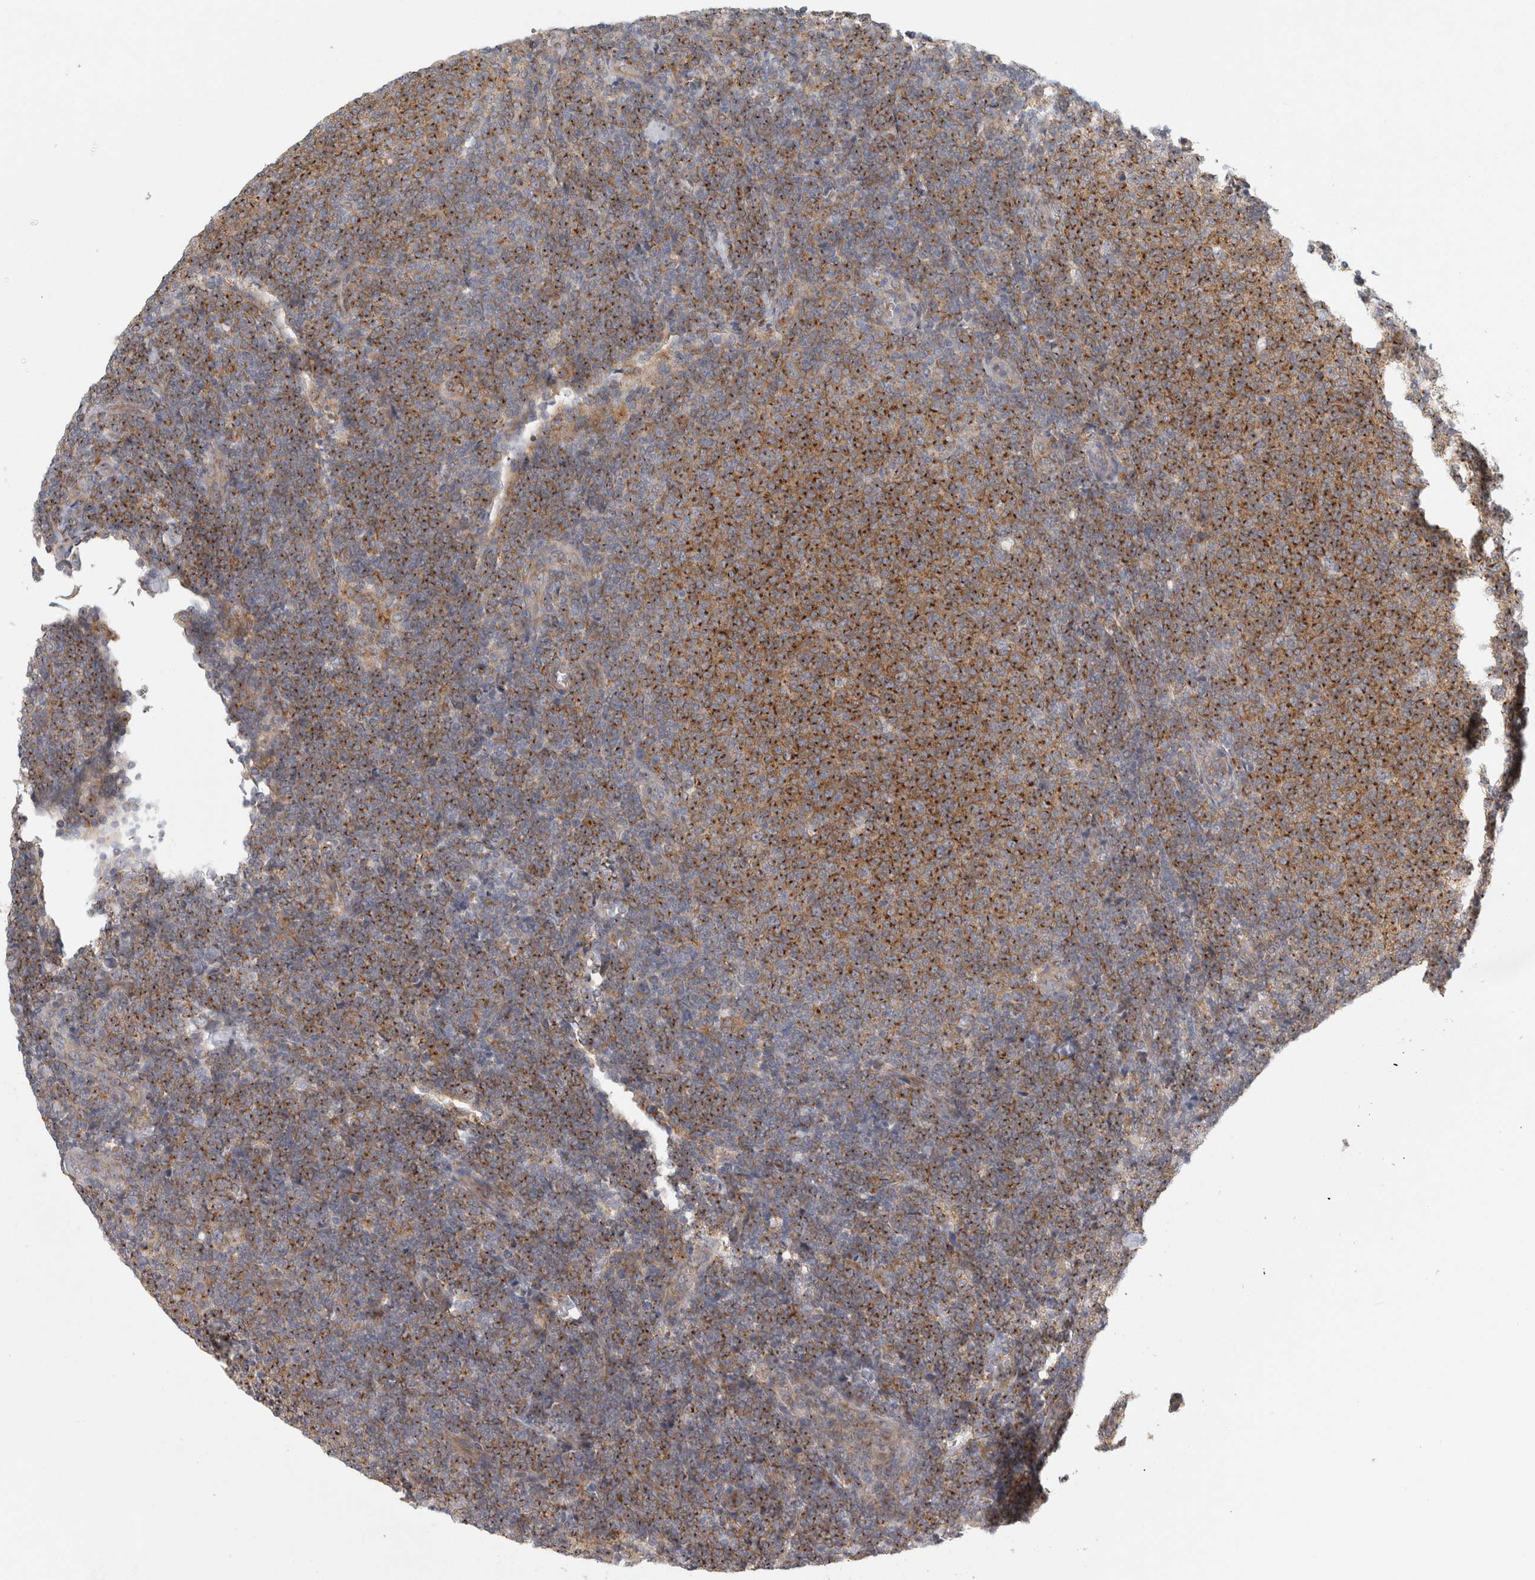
{"staining": {"intensity": "moderate", "quantity": ">75%", "location": "cytoplasmic/membranous"}, "tissue": "lymphoma", "cell_type": "Tumor cells", "image_type": "cancer", "snomed": [{"axis": "morphology", "description": "Malignant lymphoma, non-Hodgkin's type, Low grade"}, {"axis": "topography", "description": "Lymph node"}], "caption": "Lymphoma stained for a protein (brown) exhibits moderate cytoplasmic/membranous positive expression in approximately >75% of tumor cells.", "gene": "PEX6", "patient": {"sex": "male", "age": 66}}